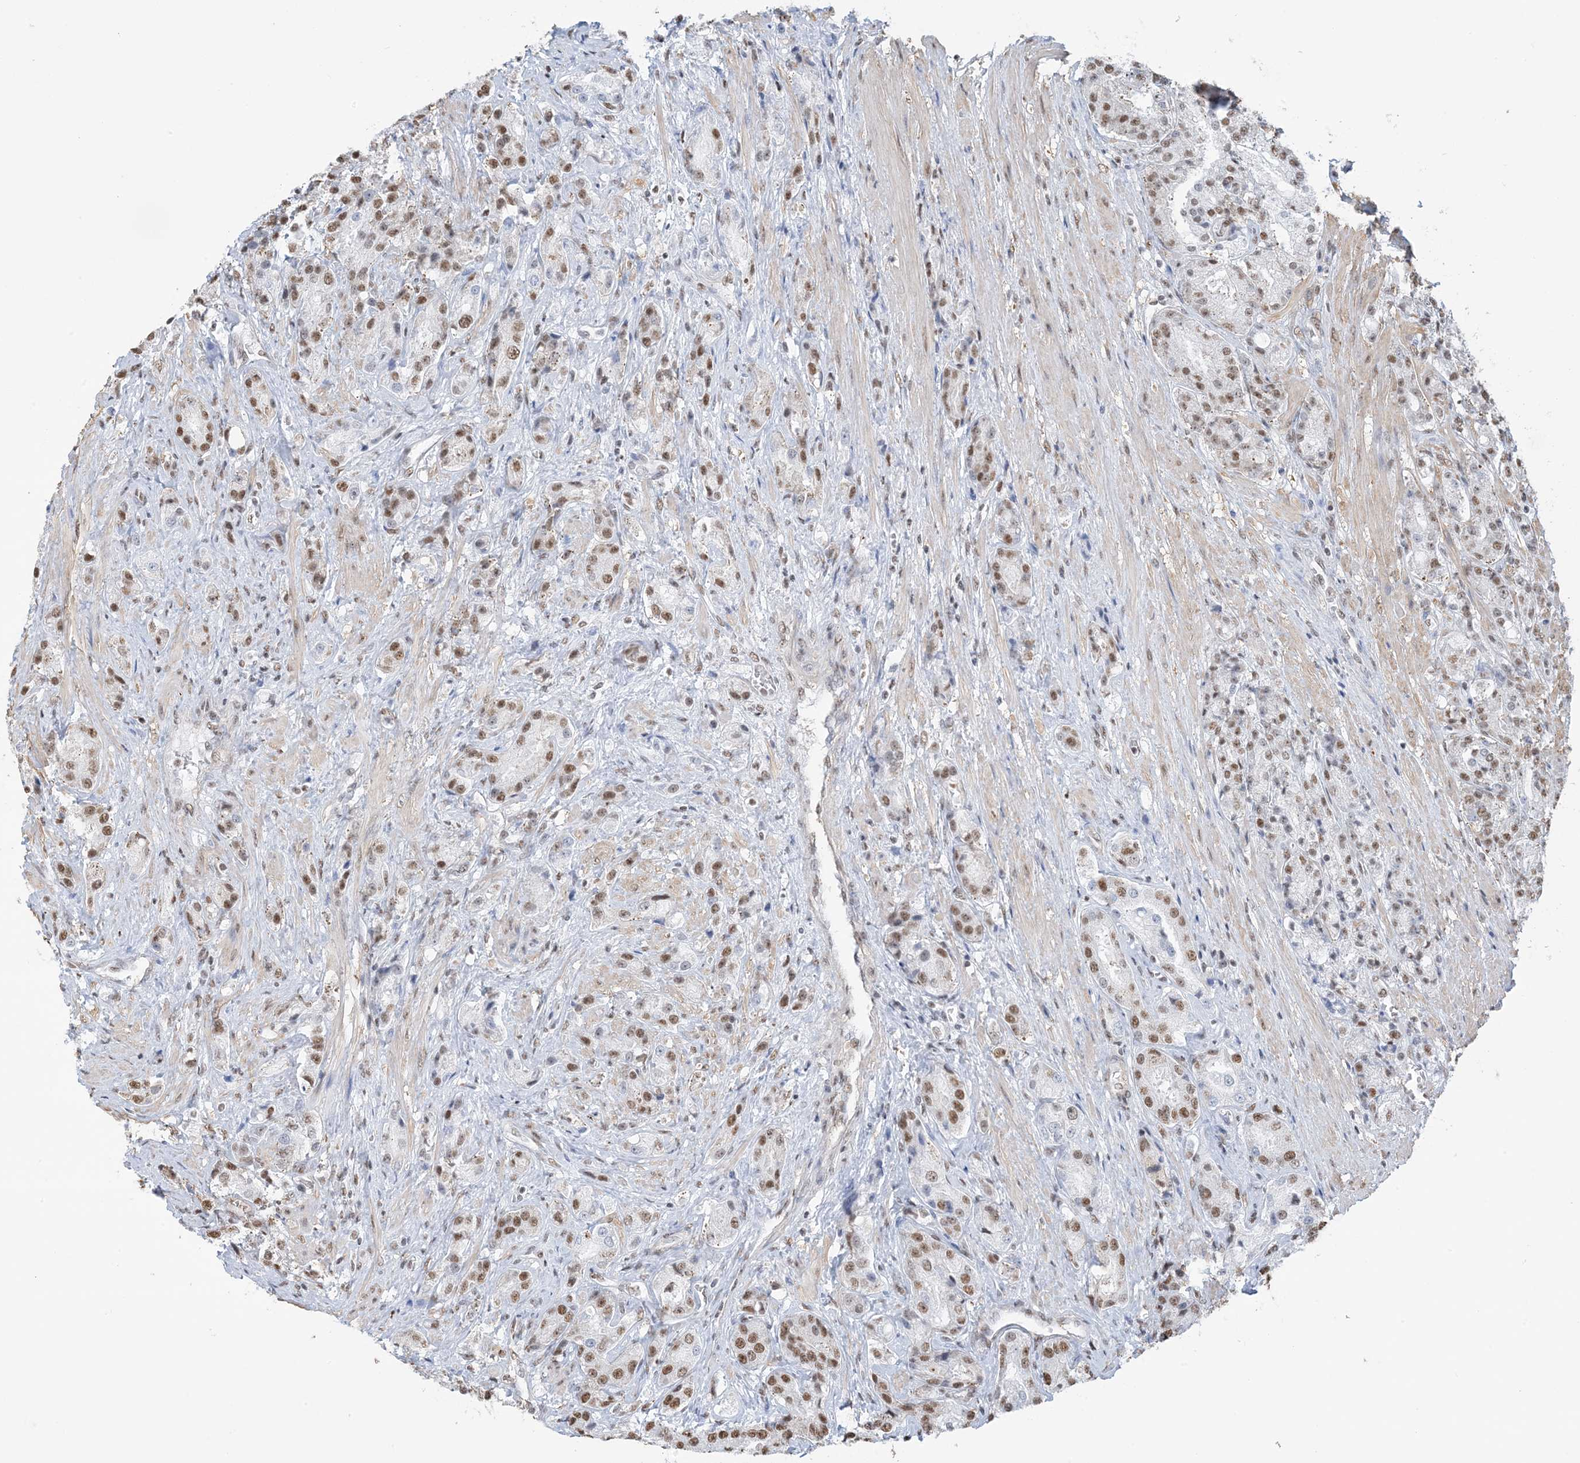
{"staining": {"intensity": "moderate", "quantity": ">75%", "location": "nuclear"}, "tissue": "prostate cancer", "cell_type": "Tumor cells", "image_type": "cancer", "snomed": [{"axis": "morphology", "description": "Adenocarcinoma, High grade"}, {"axis": "topography", "description": "Prostate"}], "caption": "Immunohistochemical staining of high-grade adenocarcinoma (prostate) reveals medium levels of moderate nuclear protein positivity in about >75% of tumor cells.", "gene": "ZNF792", "patient": {"sex": "male", "age": 60}}